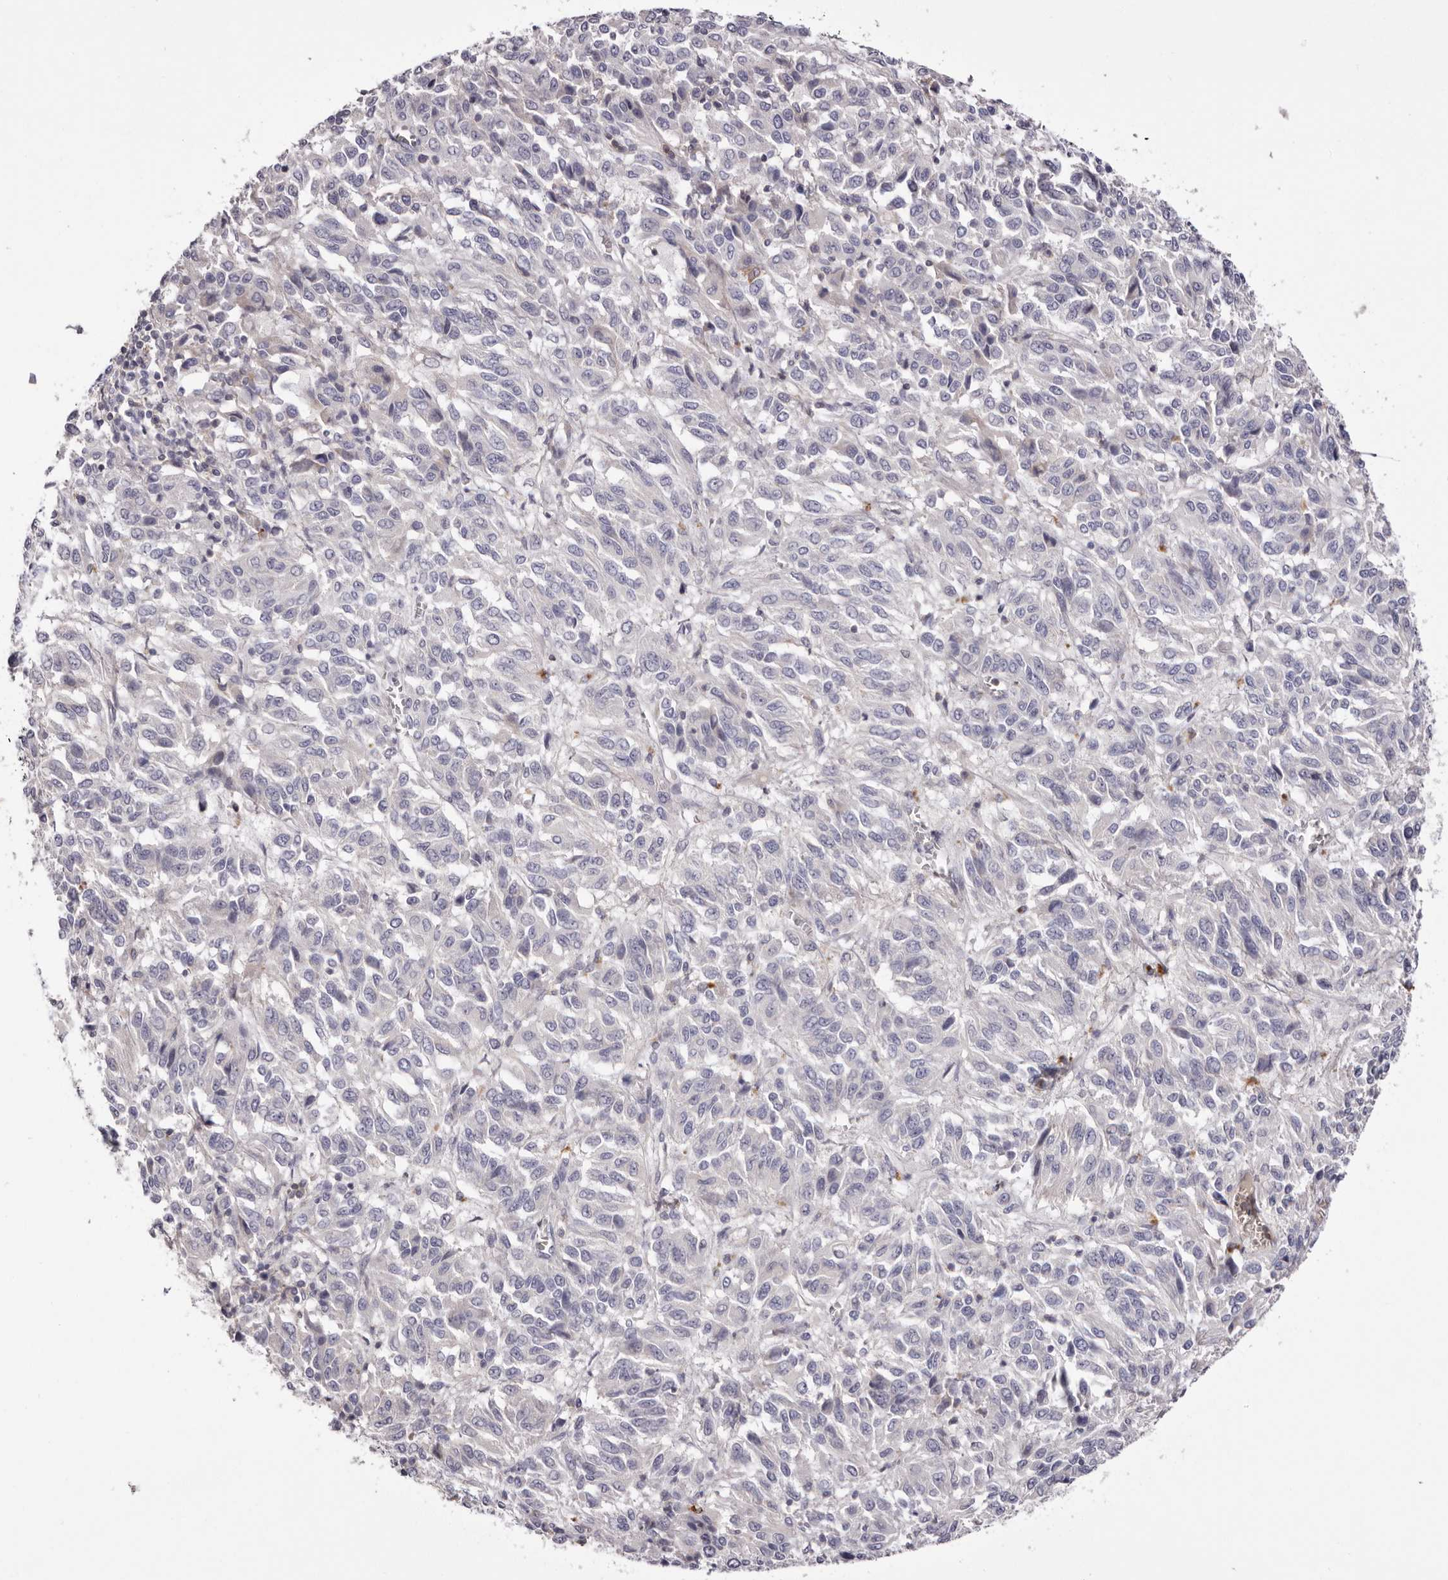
{"staining": {"intensity": "negative", "quantity": "none", "location": "none"}, "tissue": "melanoma", "cell_type": "Tumor cells", "image_type": "cancer", "snomed": [{"axis": "morphology", "description": "Malignant melanoma, Metastatic site"}, {"axis": "topography", "description": "Lung"}], "caption": "This is an IHC micrograph of human malignant melanoma (metastatic site). There is no expression in tumor cells.", "gene": "S1PR5", "patient": {"sex": "male", "age": 64}}